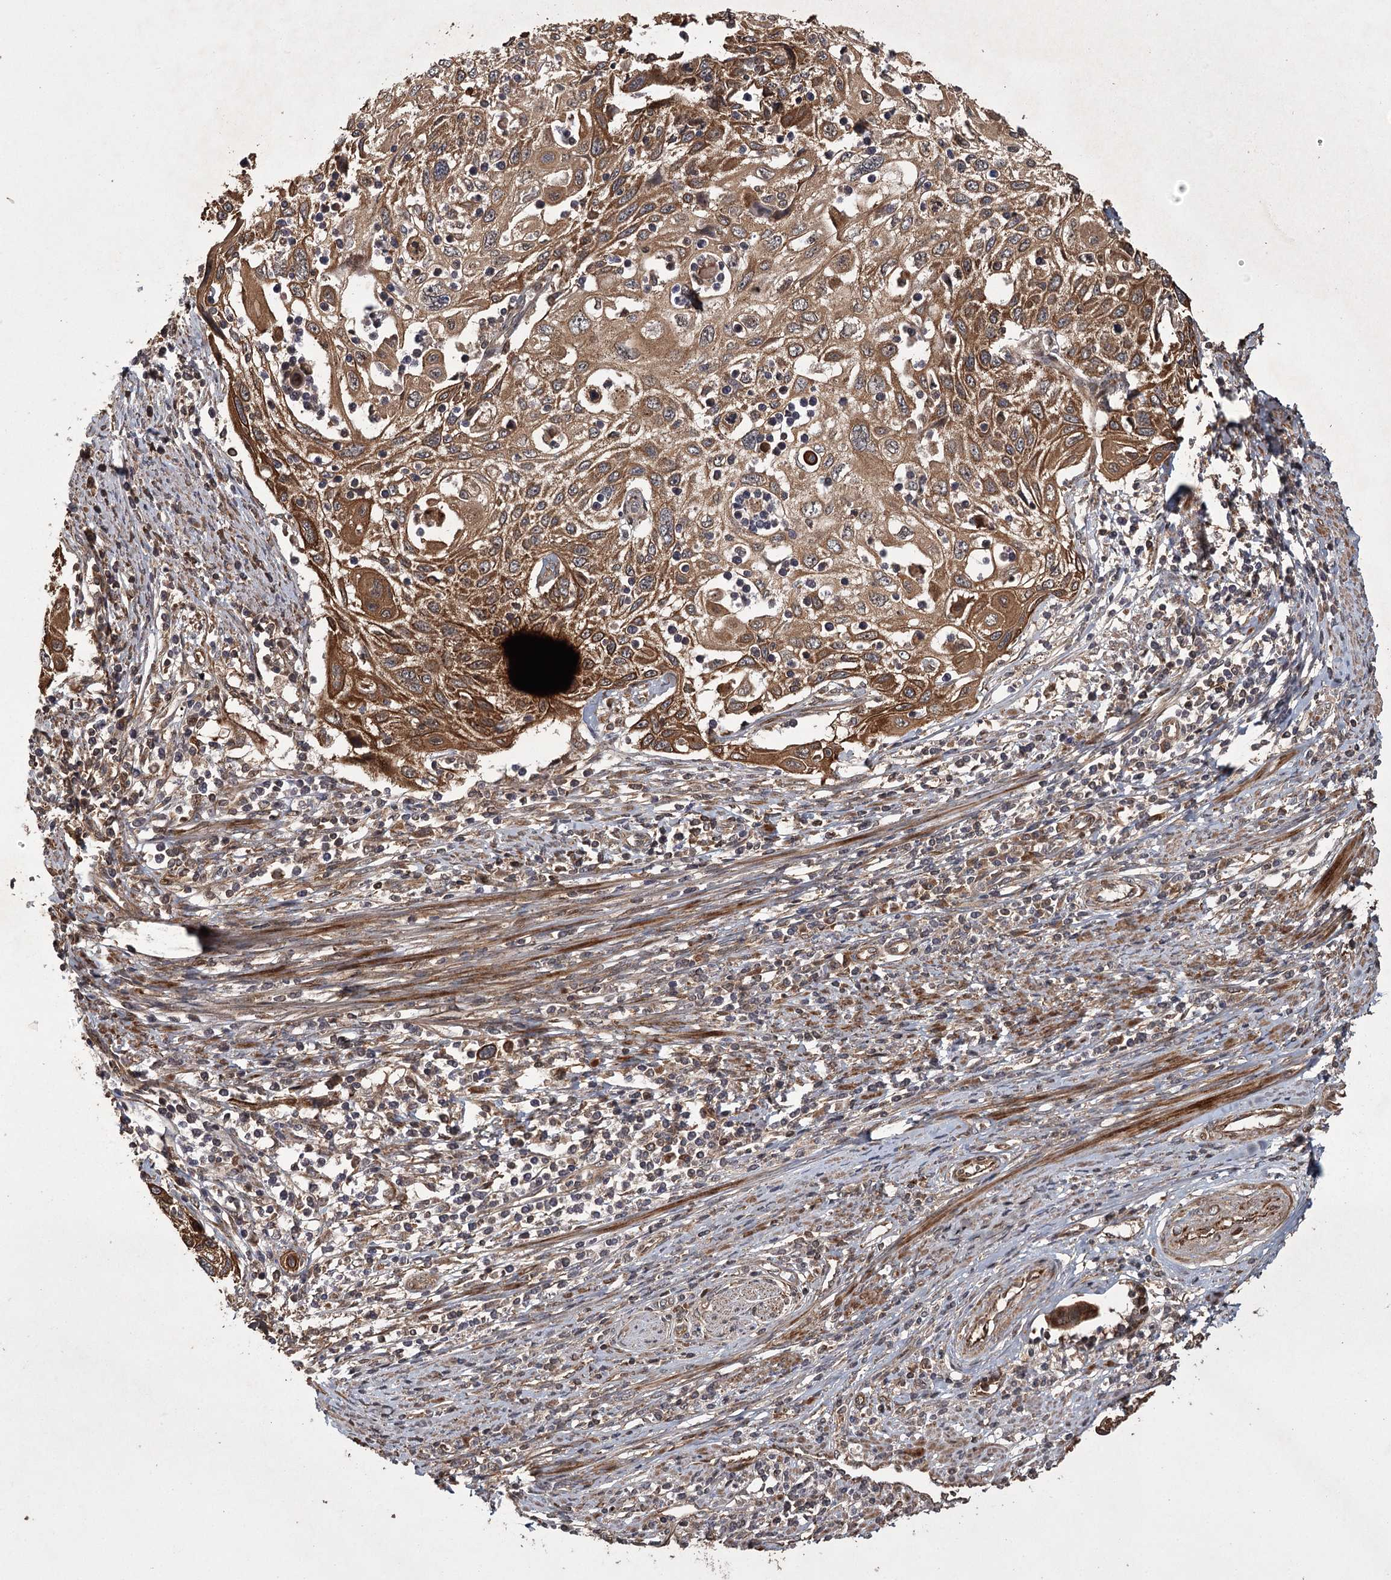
{"staining": {"intensity": "moderate", "quantity": ">75%", "location": "cytoplasmic/membranous"}, "tissue": "cervical cancer", "cell_type": "Tumor cells", "image_type": "cancer", "snomed": [{"axis": "morphology", "description": "Squamous cell carcinoma, NOS"}, {"axis": "topography", "description": "Cervix"}], "caption": "DAB immunohistochemical staining of human cervical squamous cell carcinoma demonstrates moderate cytoplasmic/membranous protein staining in about >75% of tumor cells.", "gene": "RPAP3", "patient": {"sex": "female", "age": 70}}